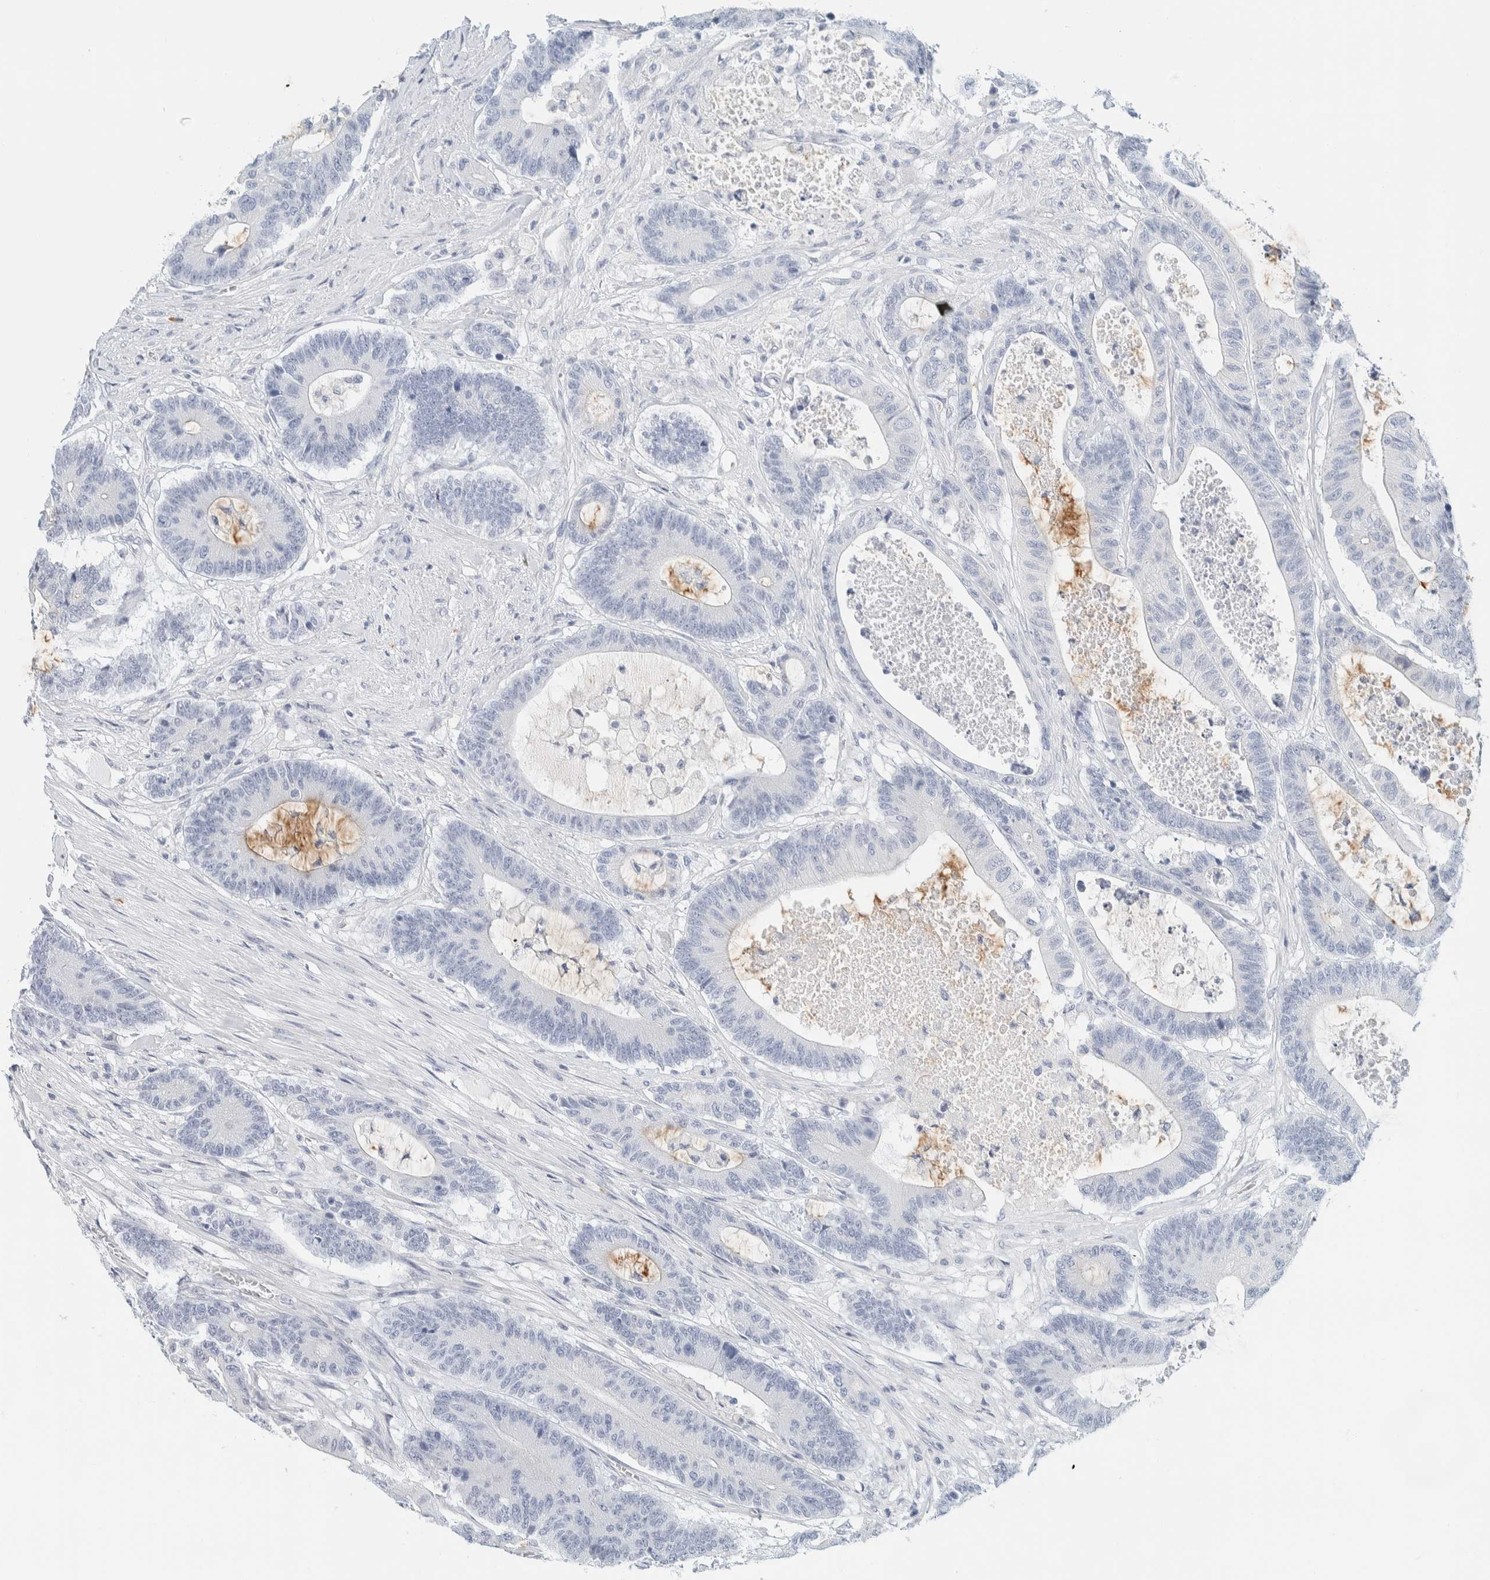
{"staining": {"intensity": "negative", "quantity": "none", "location": "none"}, "tissue": "colorectal cancer", "cell_type": "Tumor cells", "image_type": "cancer", "snomed": [{"axis": "morphology", "description": "Adenocarcinoma, NOS"}, {"axis": "topography", "description": "Colon"}], "caption": "The histopathology image reveals no significant positivity in tumor cells of colorectal adenocarcinoma.", "gene": "ARHGAP27", "patient": {"sex": "female", "age": 84}}